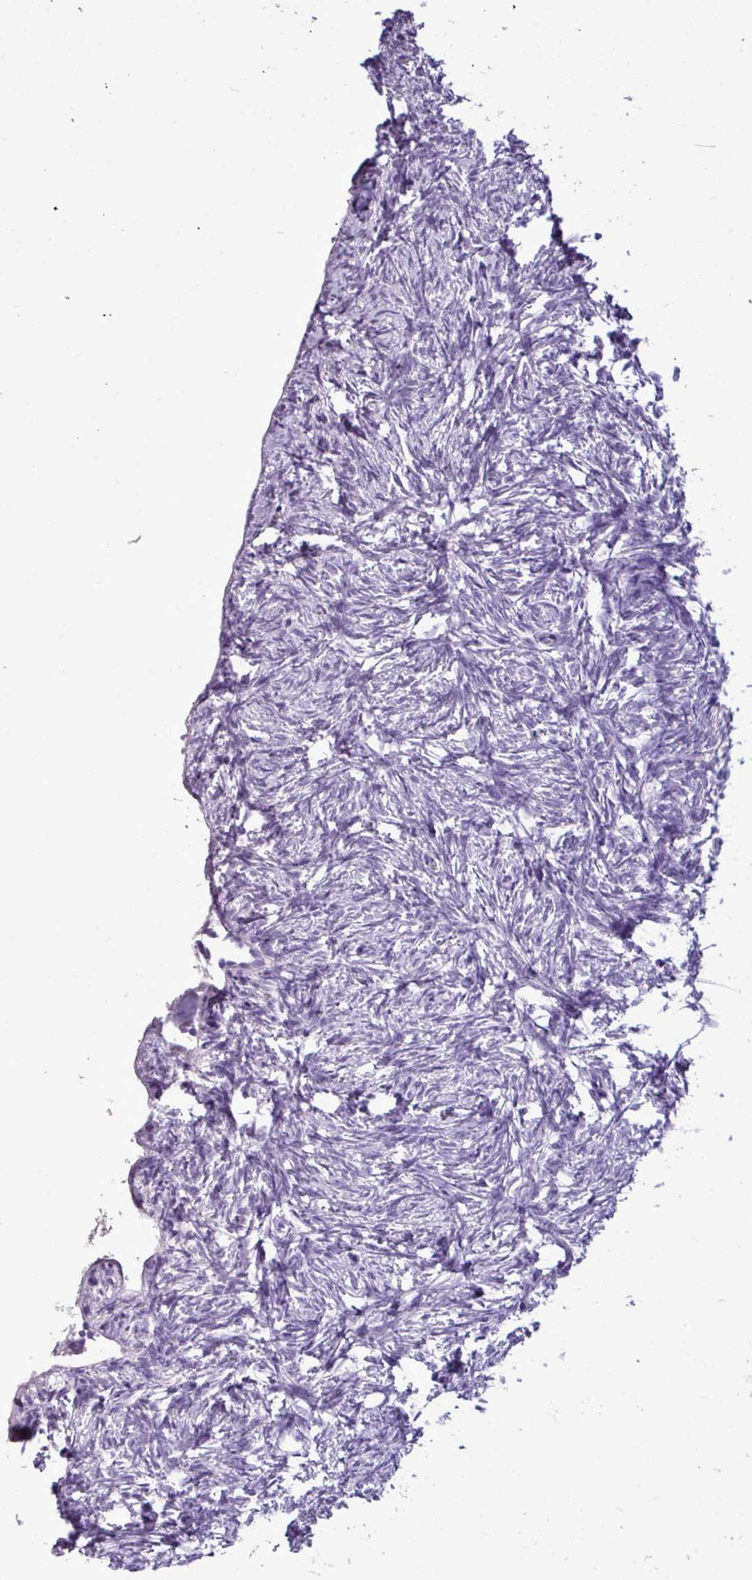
{"staining": {"intensity": "negative", "quantity": "none", "location": "none"}, "tissue": "ovary", "cell_type": "Follicle cells", "image_type": "normal", "snomed": [{"axis": "morphology", "description": "Normal tissue, NOS"}, {"axis": "topography", "description": "Ovary"}], "caption": "Immunohistochemistry (IHC) micrograph of benign human ovary stained for a protein (brown), which displays no expression in follicle cells.", "gene": "TMEM91", "patient": {"sex": "female", "age": 51}}